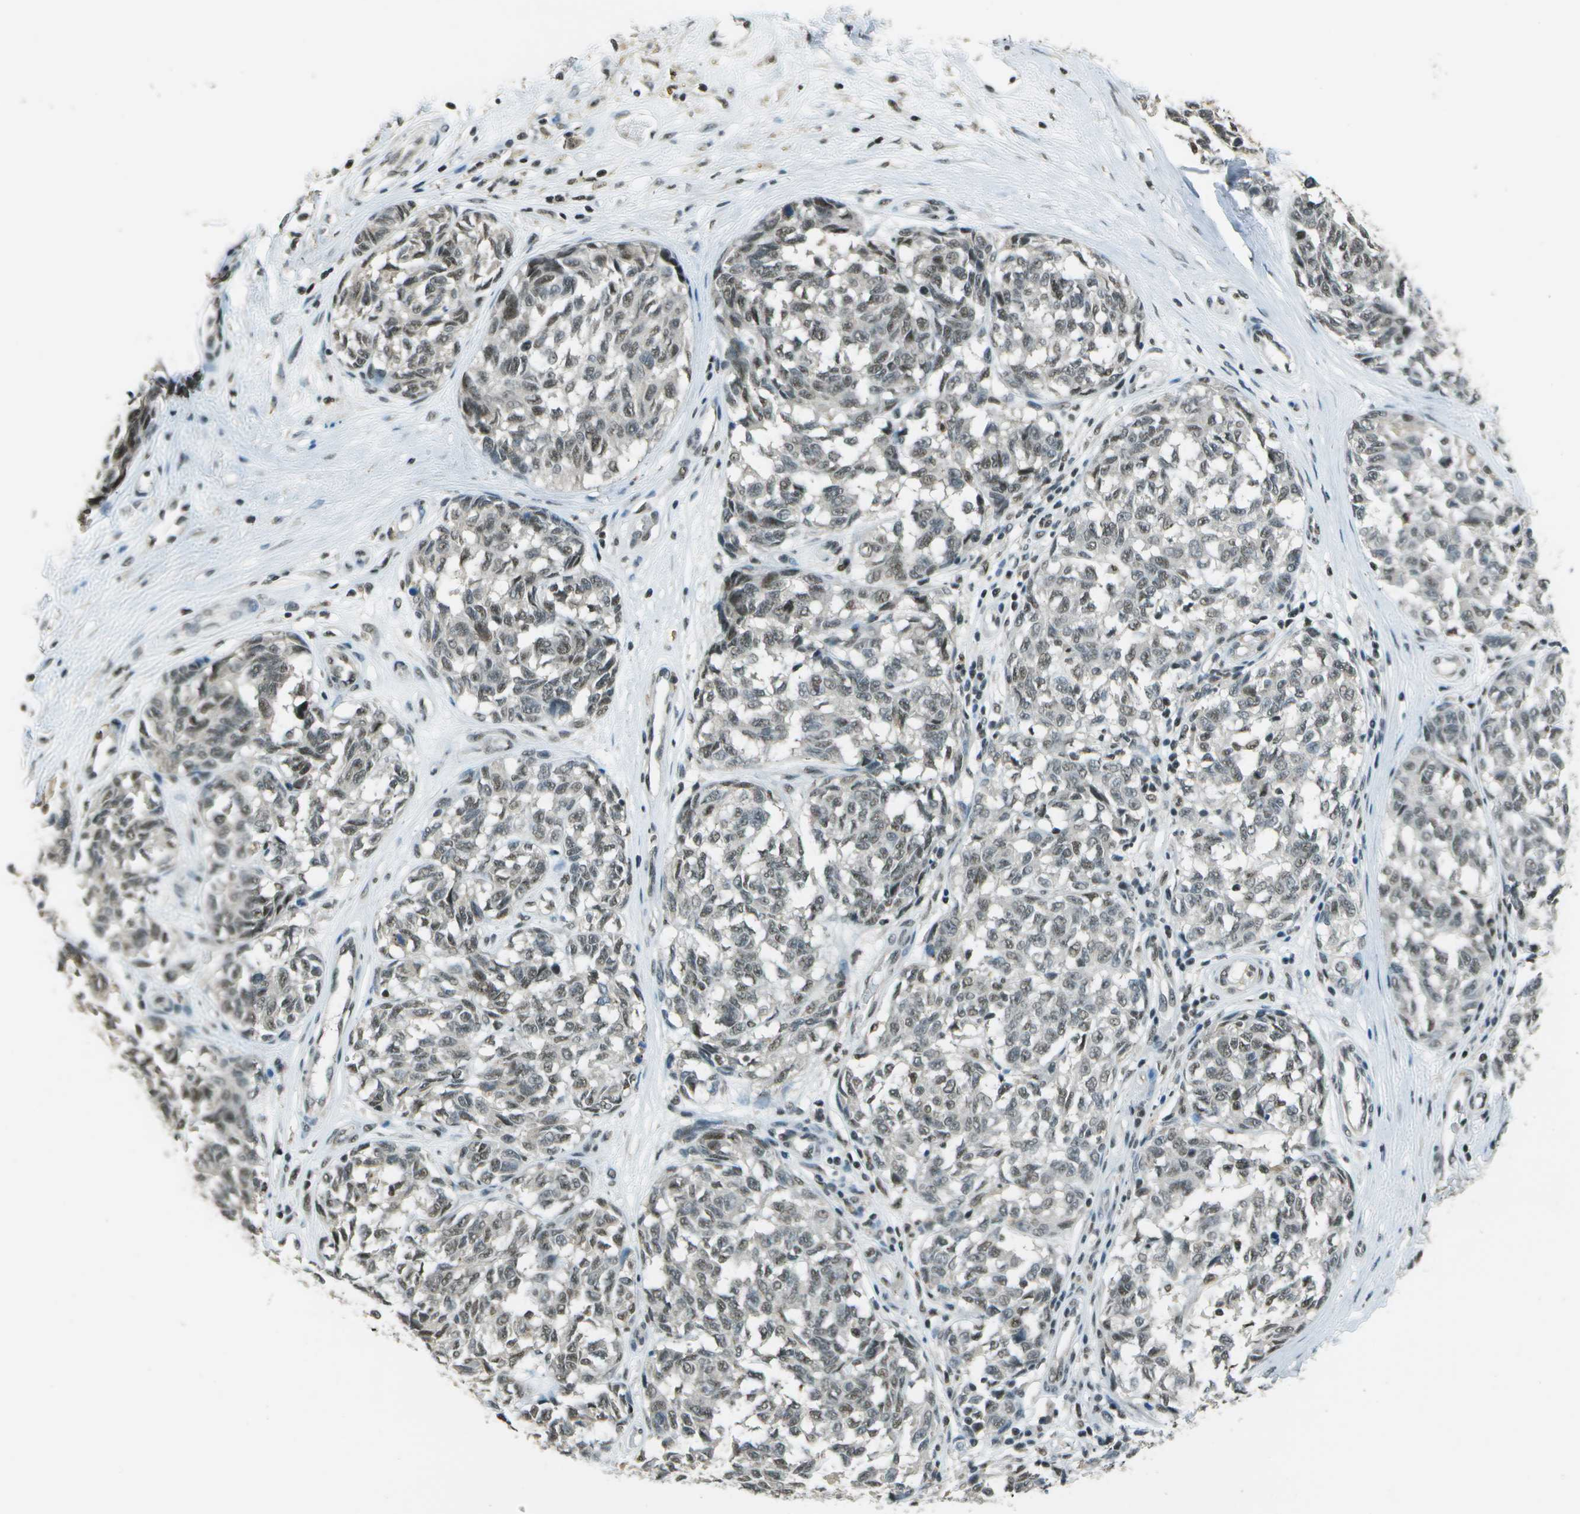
{"staining": {"intensity": "moderate", "quantity": ">75%", "location": "cytoplasmic/membranous"}, "tissue": "melanoma", "cell_type": "Tumor cells", "image_type": "cancer", "snomed": [{"axis": "morphology", "description": "Malignant melanoma, NOS"}, {"axis": "topography", "description": "Skin"}], "caption": "Immunohistochemical staining of human melanoma shows medium levels of moderate cytoplasmic/membranous positivity in about >75% of tumor cells. The staining was performed using DAB, with brown indicating positive protein expression. Nuclei are stained blue with hematoxylin.", "gene": "DEPDC1", "patient": {"sex": "female", "age": 64}}